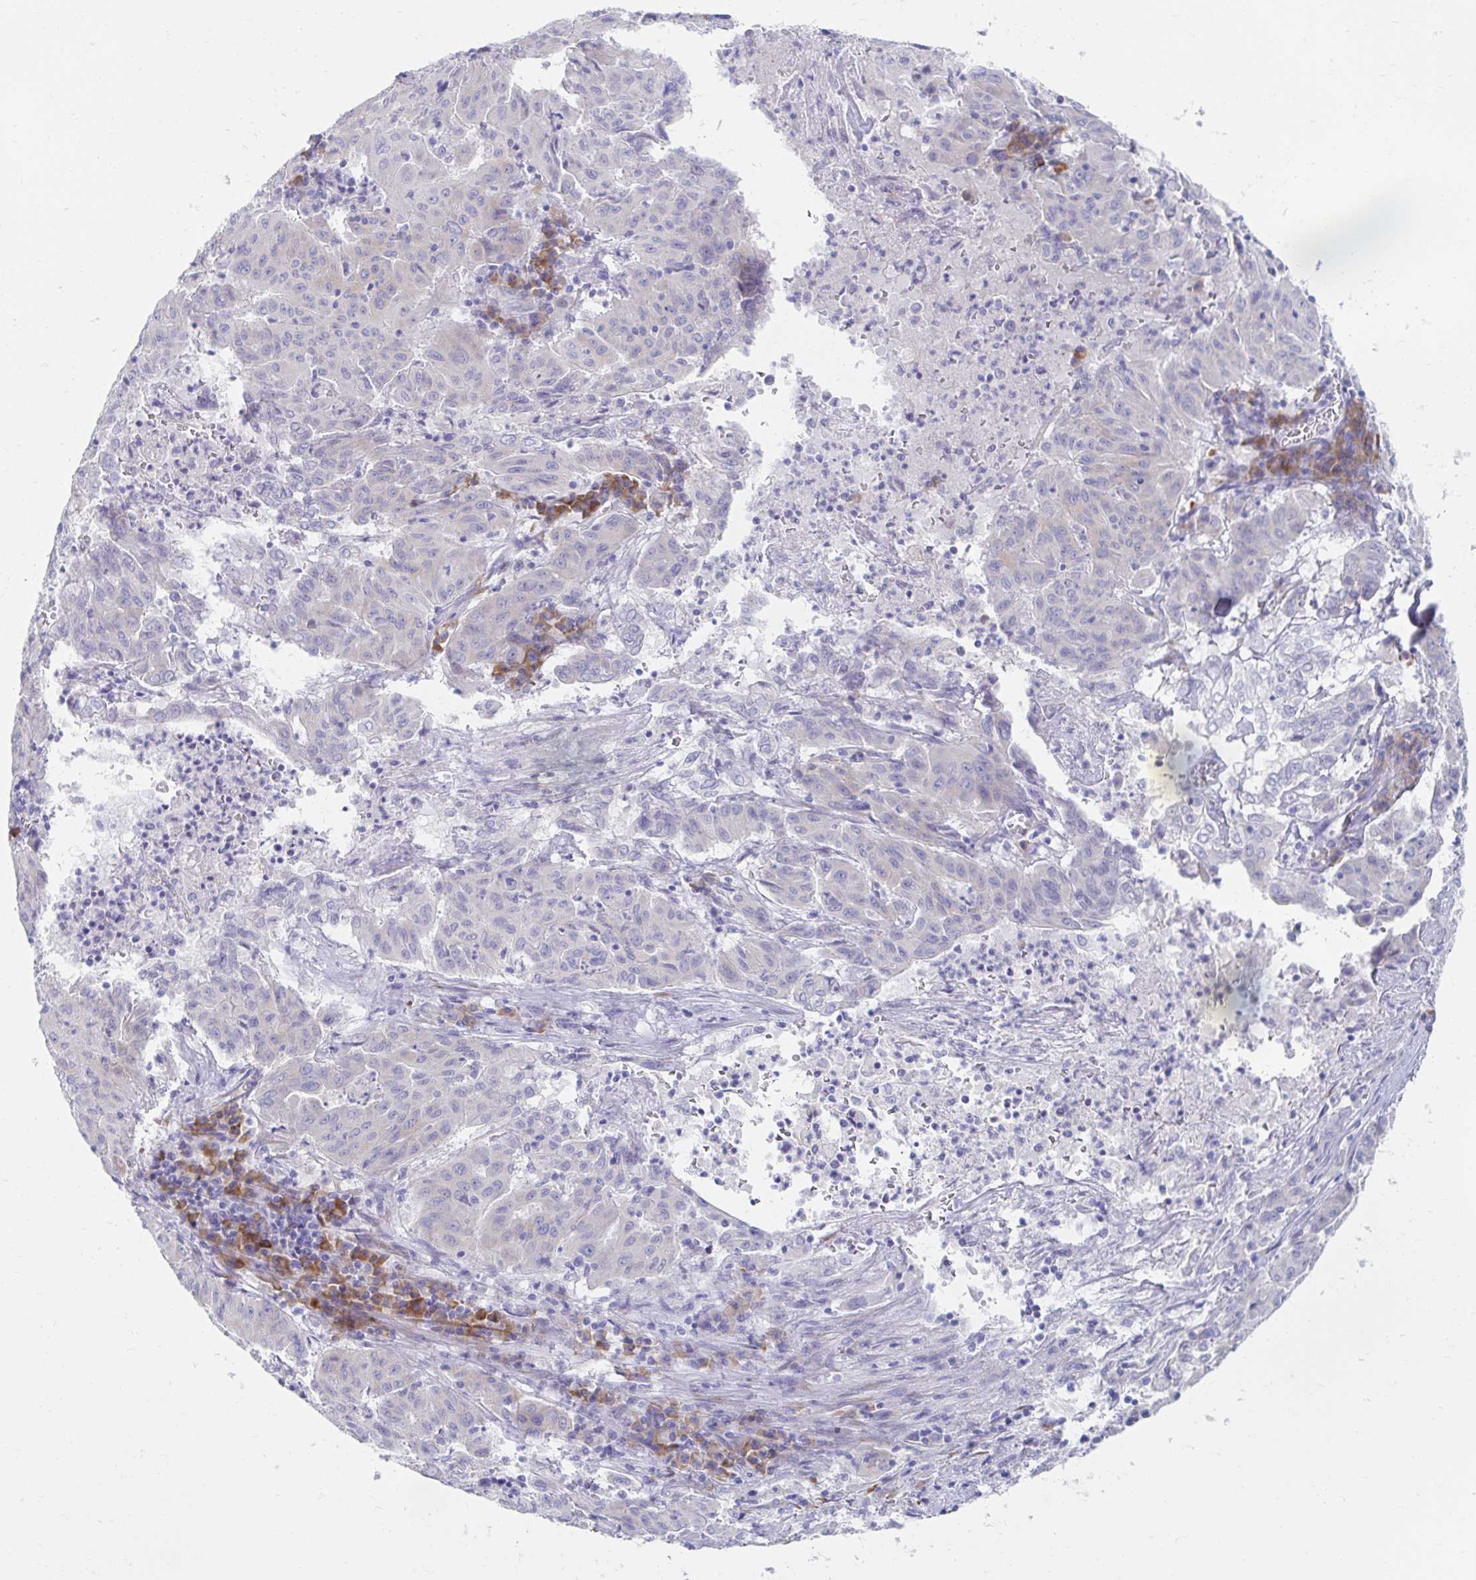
{"staining": {"intensity": "weak", "quantity": "<25%", "location": "cytoplasmic/membranous"}, "tissue": "pancreatic cancer", "cell_type": "Tumor cells", "image_type": "cancer", "snomed": [{"axis": "morphology", "description": "Adenocarcinoma, NOS"}, {"axis": "topography", "description": "Pancreas"}], "caption": "Immunohistochemical staining of adenocarcinoma (pancreatic) reveals no significant staining in tumor cells.", "gene": "MYLK2", "patient": {"sex": "male", "age": 63}}